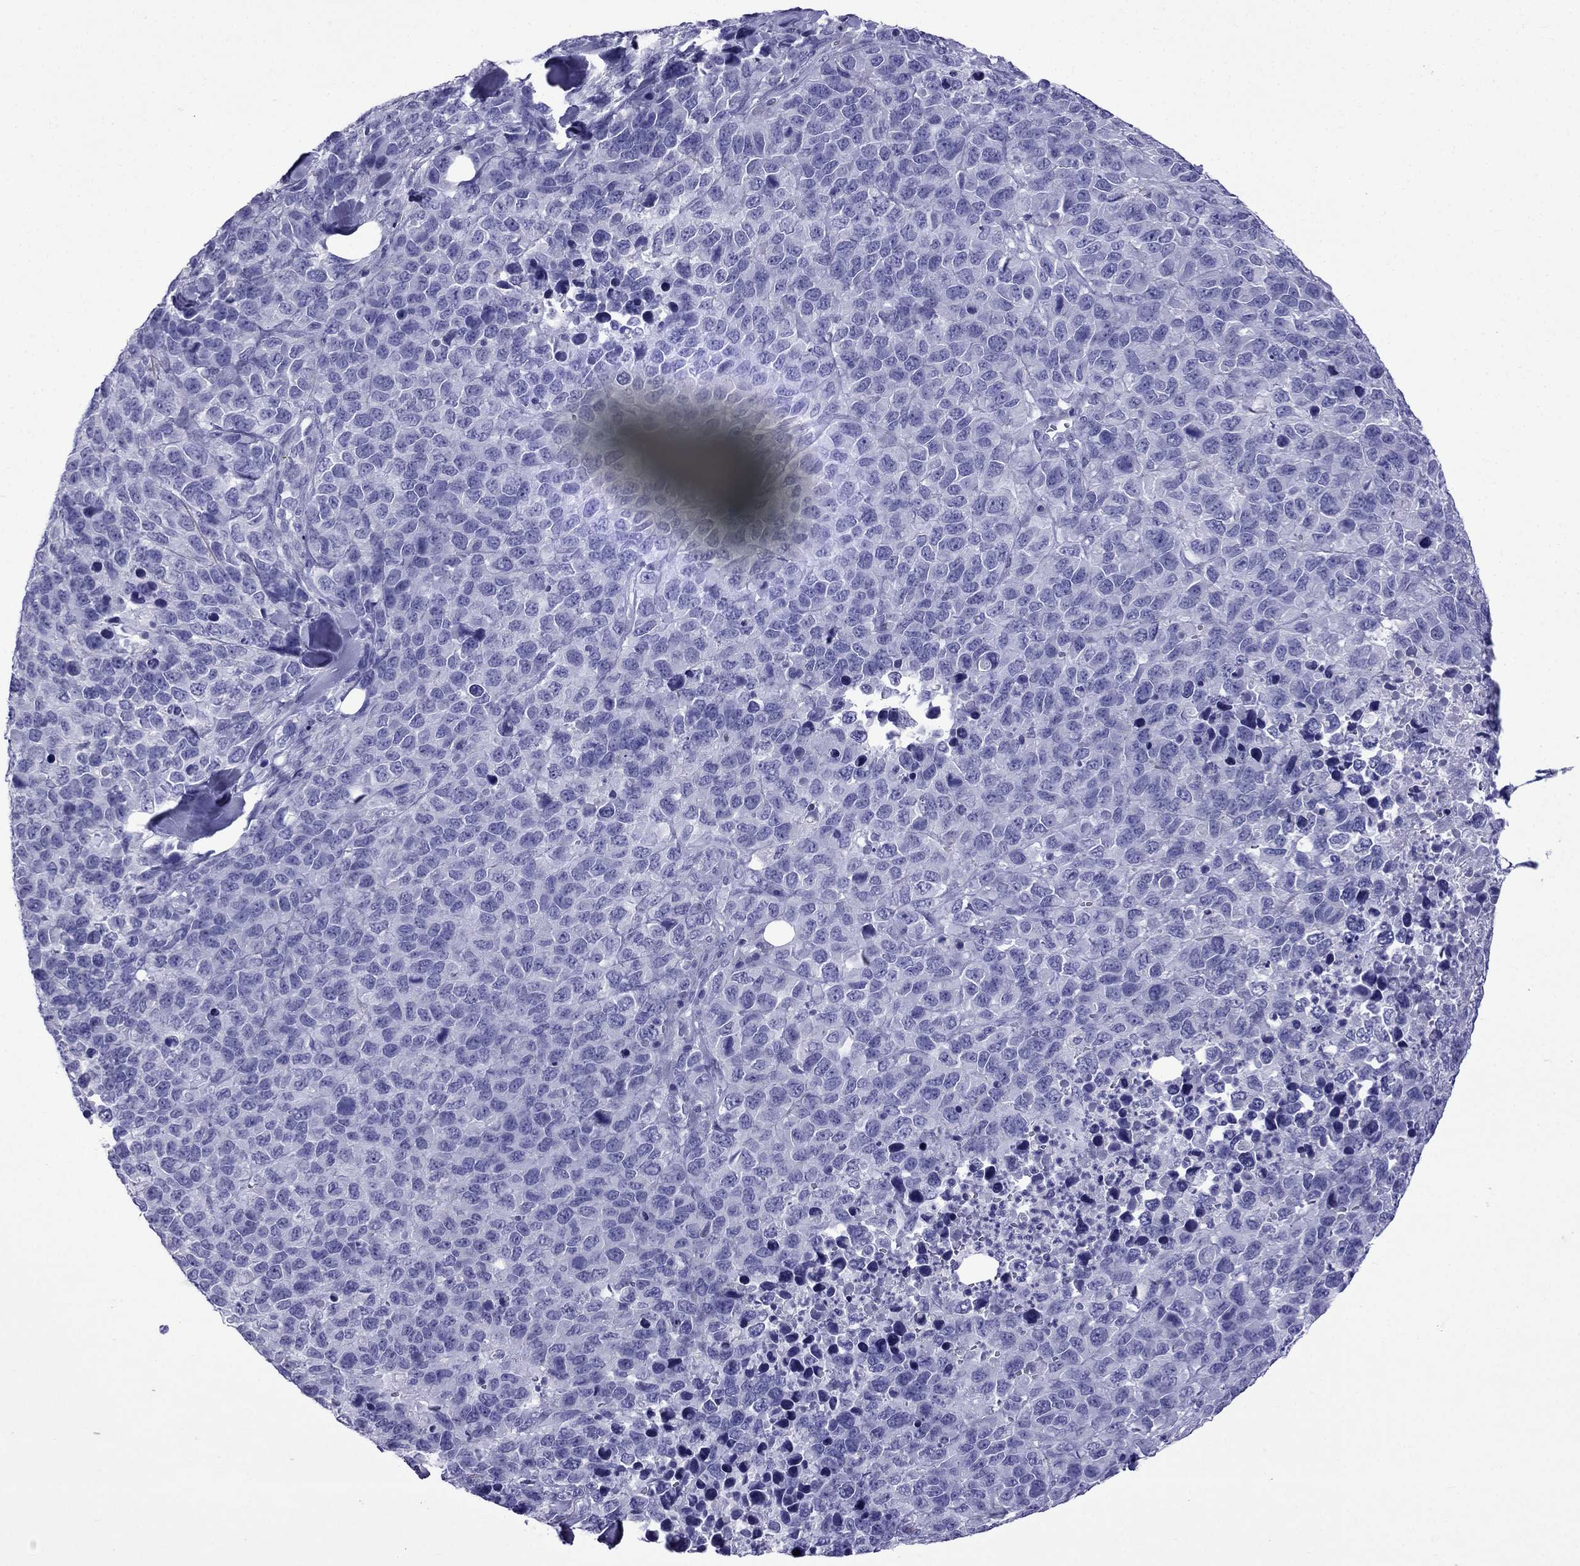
{"staining": {"intensity": "negative", "quantity": "none", "location": "none"}, "tissue": "melanoma", "cell_type": "Tumor cells", "image_type": "cancer", "snomed": [{"axis": "morphology", "description": "Malignant melanoma, Metastatic site"}, {"axis": "topography", "description": "Skin"}], "caption": "This is an immunohistochemistry (IHC) histopathology image of malignant melanoma (metastatic site). There is no positivity in tumor cells.", "gene": "ARR3", "patient": {"sex": "male", "age": 84}}